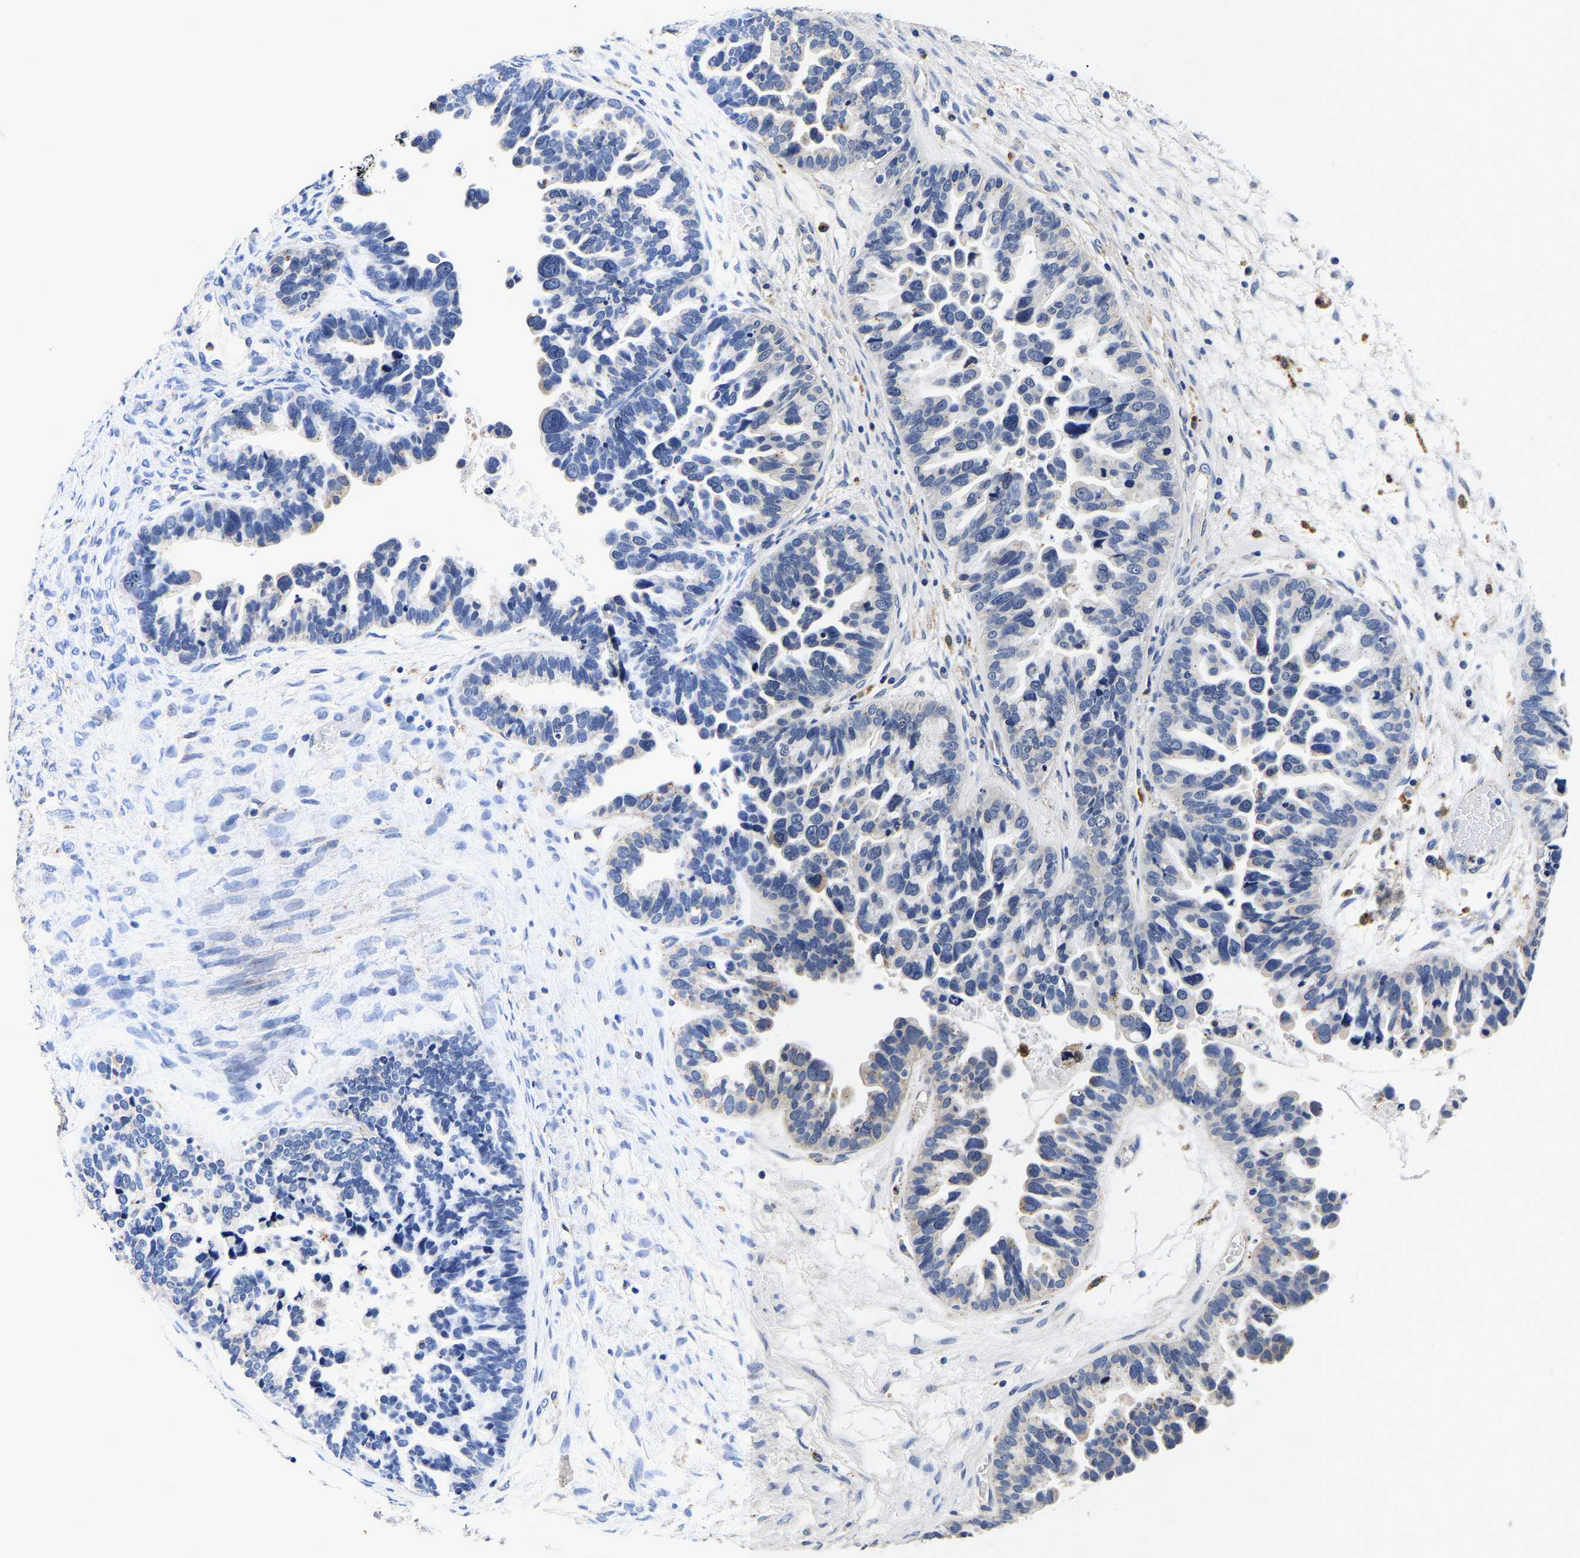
{"staining": {"intensity": "negative", "quantity": "none", "location": "none"}, "tissue": "ovarian cancer", "cell_type": "Tumor cells", "image_type": "cancer", "snomed": [{"axis": "morphology", "description": "Cystadenocarcinoma, serous, NOS"}, {"axis": "topography", "description": "Ovary"}], "caption": "Ovarian cancer was stained to show a protein in brown. There is no significant staining in tumor cells. Nuclei are stained in blue.", "gene": "GRN", "patient": {"sex": "female", "age": 56}}